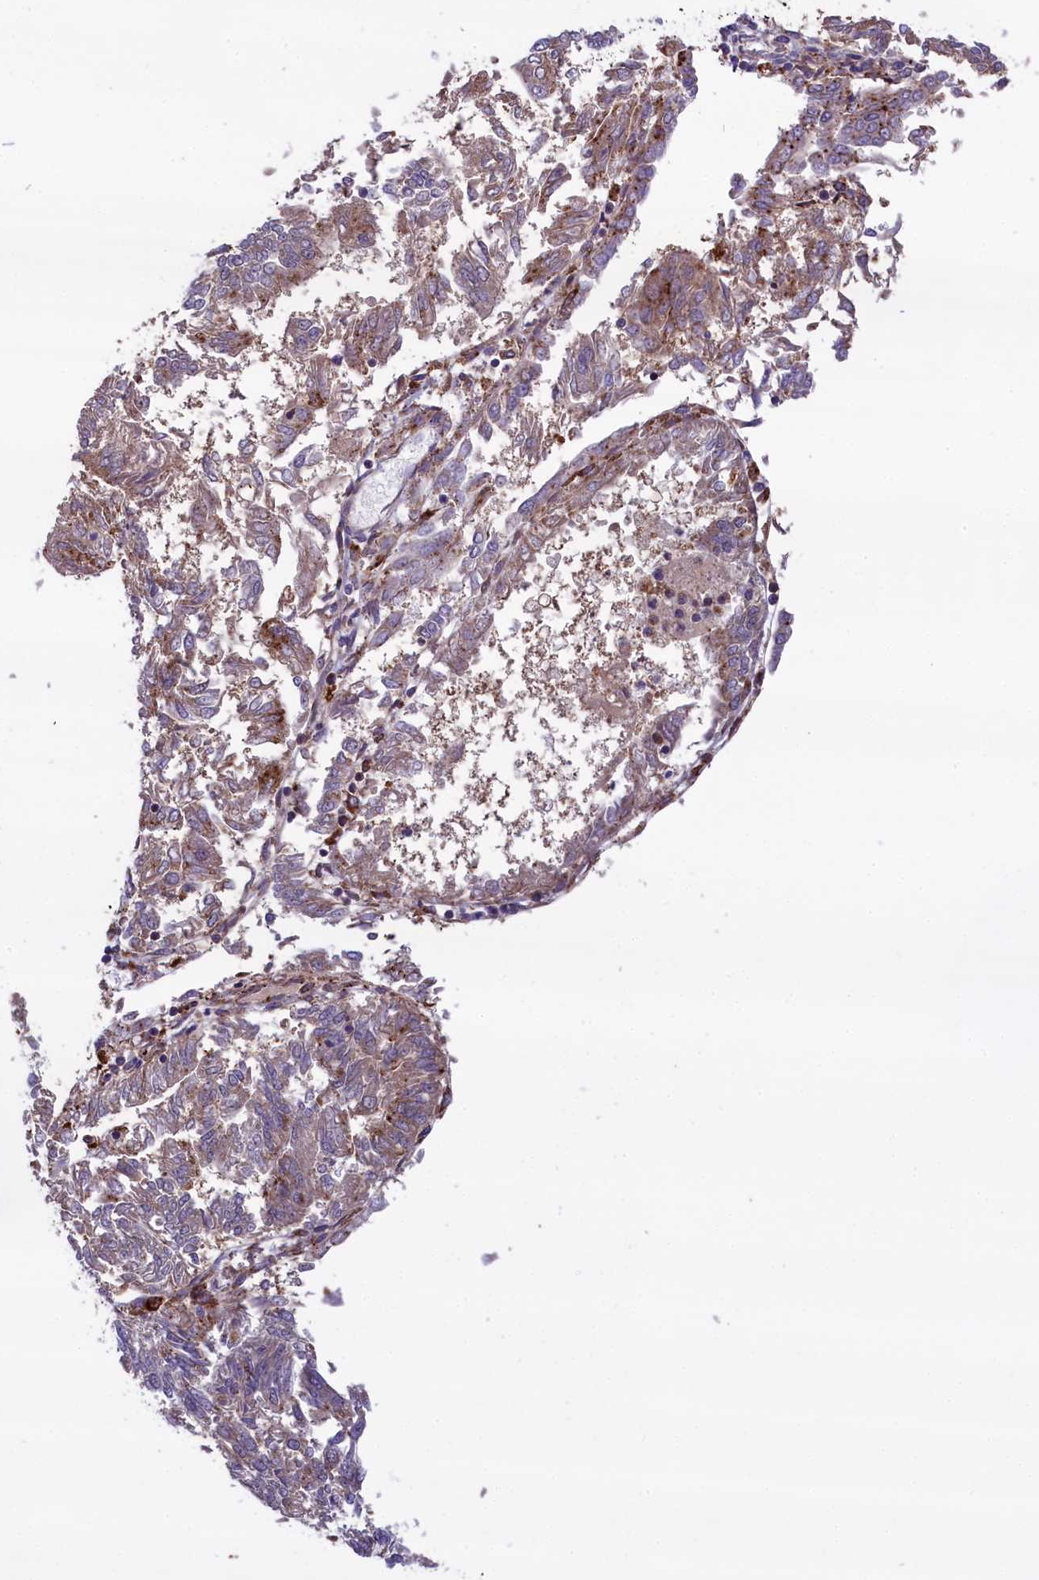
{"staining": {"intensity": "moderate", "quantity": "25%-75%", "location": "cytoplasmic/membranous"}, "tissue": "endometrial cancer", "cell_type": "Tumor cells", "image_type": "cancer", "snomed": [{"axis": "morphology", "description": "Adenocarcinoma, NOS"}, {"axis": "topography", "description": "Endometrium"}], "caption": "Endometrial adenocarcinoma tissue demonstrates moderate cytoplasmic/membranous staining in approximately 25%-75% of tumor cells, visualized by immunohistochemistry.", "gene": "MAN2B1", "patient": {"sex": "female", "age": 58}}